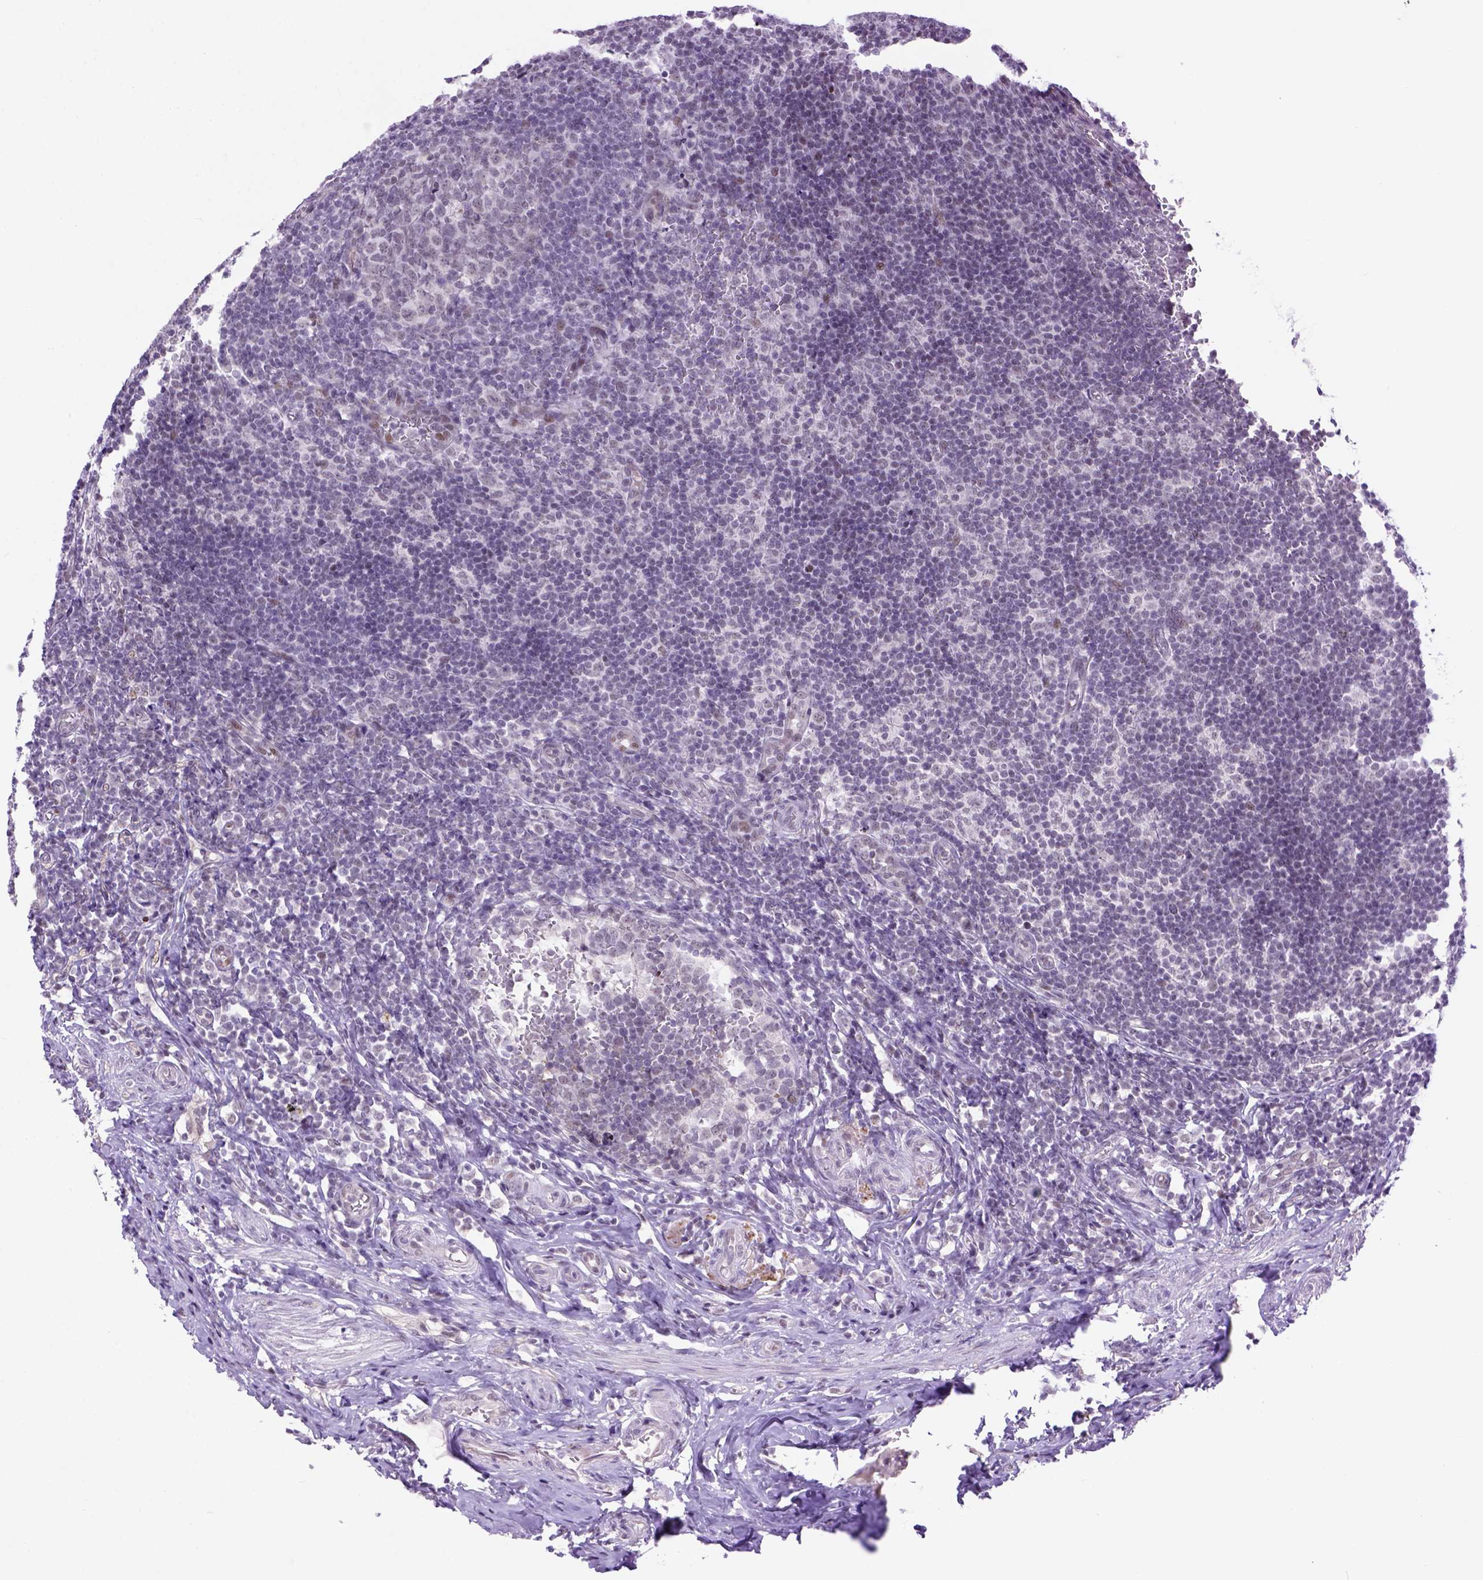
{"staining": {"intensity": "weak", "quantity": "25%-75%", "location": "nuclear"}, "tissue": "appendix", "cell_type": "Glandular cells", "image_type": "normal", "snomed": [{"axis": "morphology", "description": "Normal tissue, NOS"}, {"axis": "topography", "description": "Appendix"}], "caption": "Protein staining displays weak nuclear staining in about 25%-75% of glandular cells in benign appendix. The protein is stained brown, and the nuclei are stained in blue (DAB IHC with brightfield microscopy, high magnification).", "gene": "TBPL1", "patient": {"sex": "male", "age": 18}}